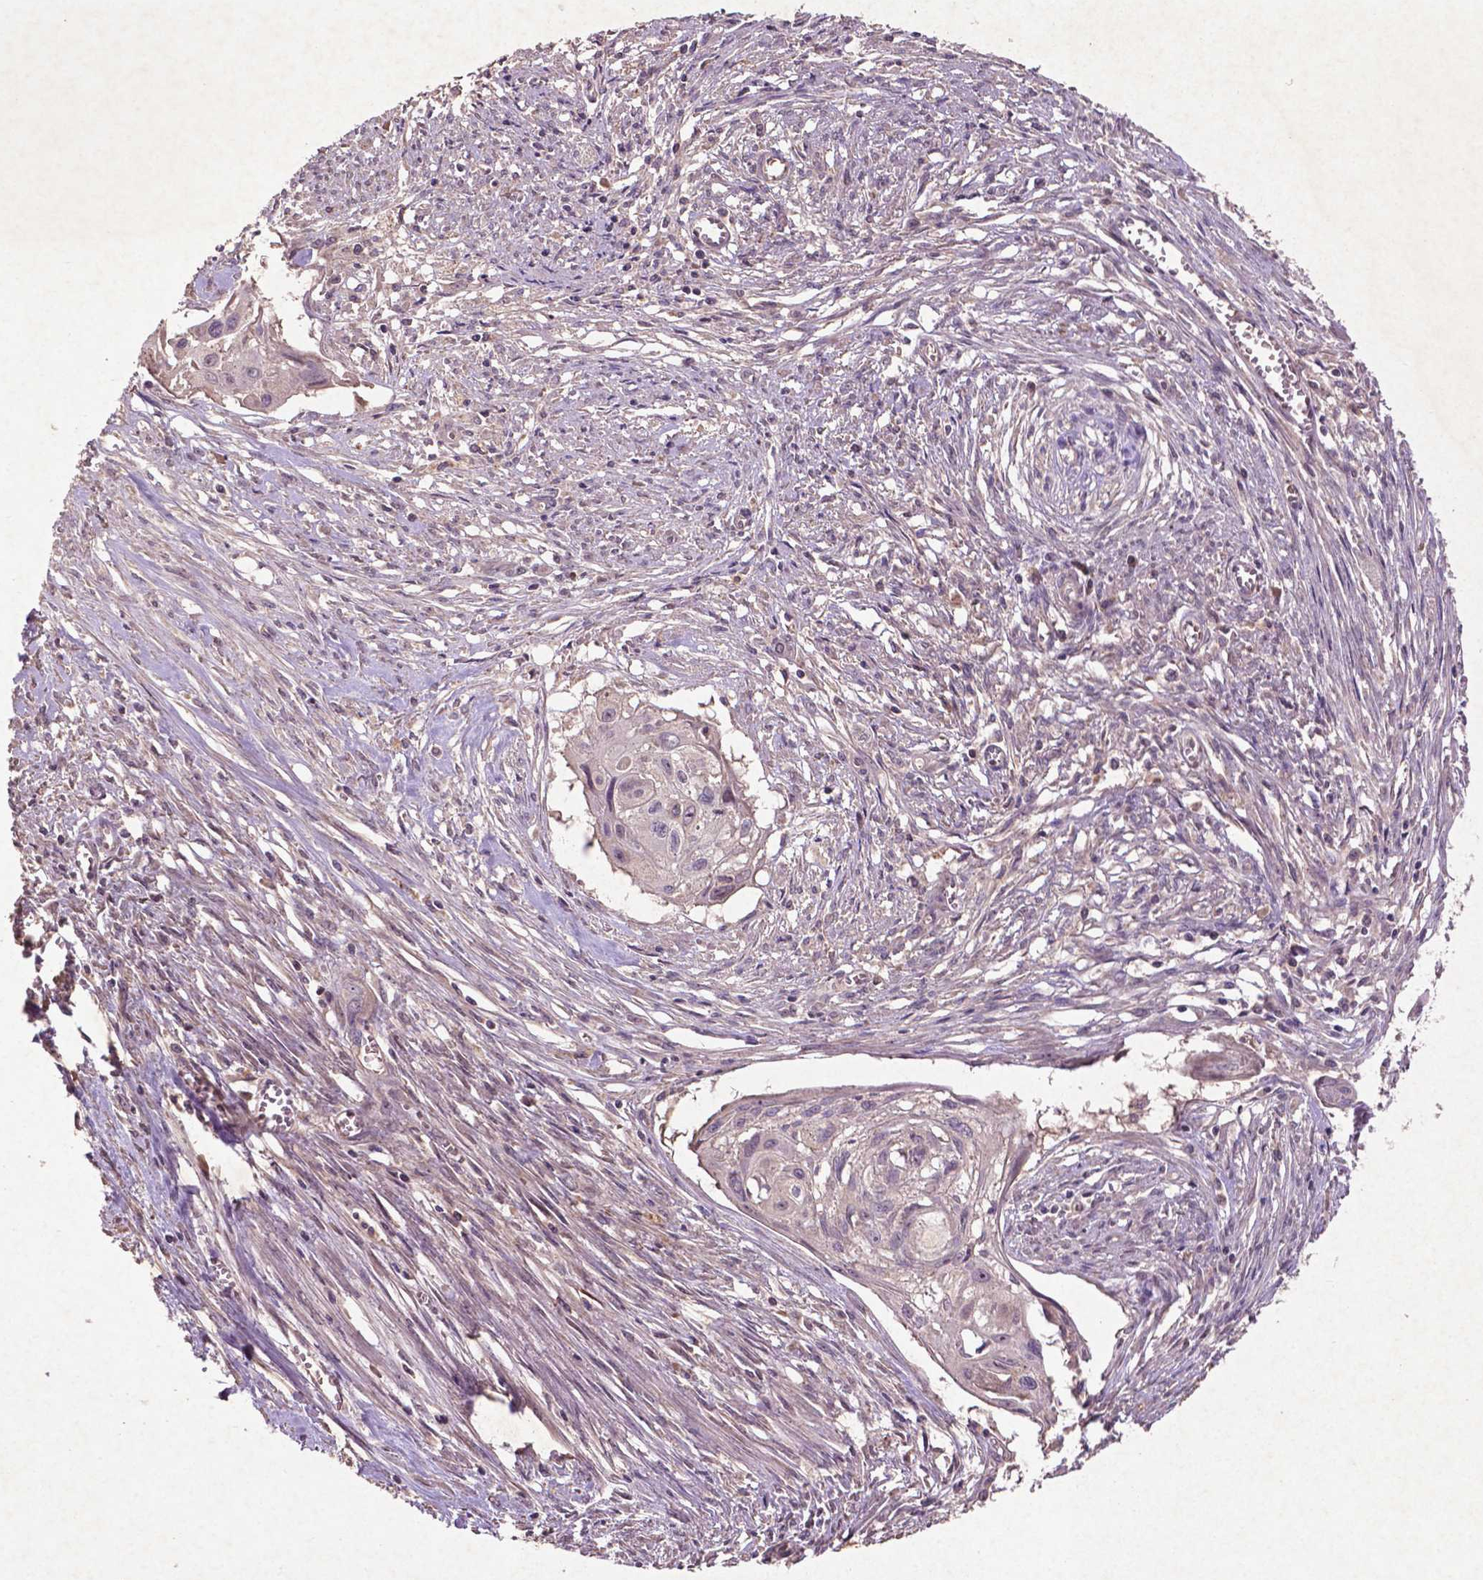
{"staining": {"intensity": "negative", "quantity": "none", "location": "none"}, "tissue": "cervical cancer", "cell_type": "Tumor cells", "image_type": "cancer", "snomed": [{"axis": "morphology", "description": "Squamous cell carcinoma, NOS"}, {"axis": "topography", "description": "Cervix"}], "caption": "Immunohistochemistry (IHC) micrograph of neoplastic tissue: human cervical cancer (squamous cell carcinoma) stained with DAB (3,3'-diaminobenzidine) shows no significant protein expression in tumor cells. (DAB (3,3'-diaminobenzidine) immunohistochemistry (IHC) visualized using brightfield microscopy, high magnification).", "gene": "COQ2", "patient": {"sex": "female", "age": 49}}